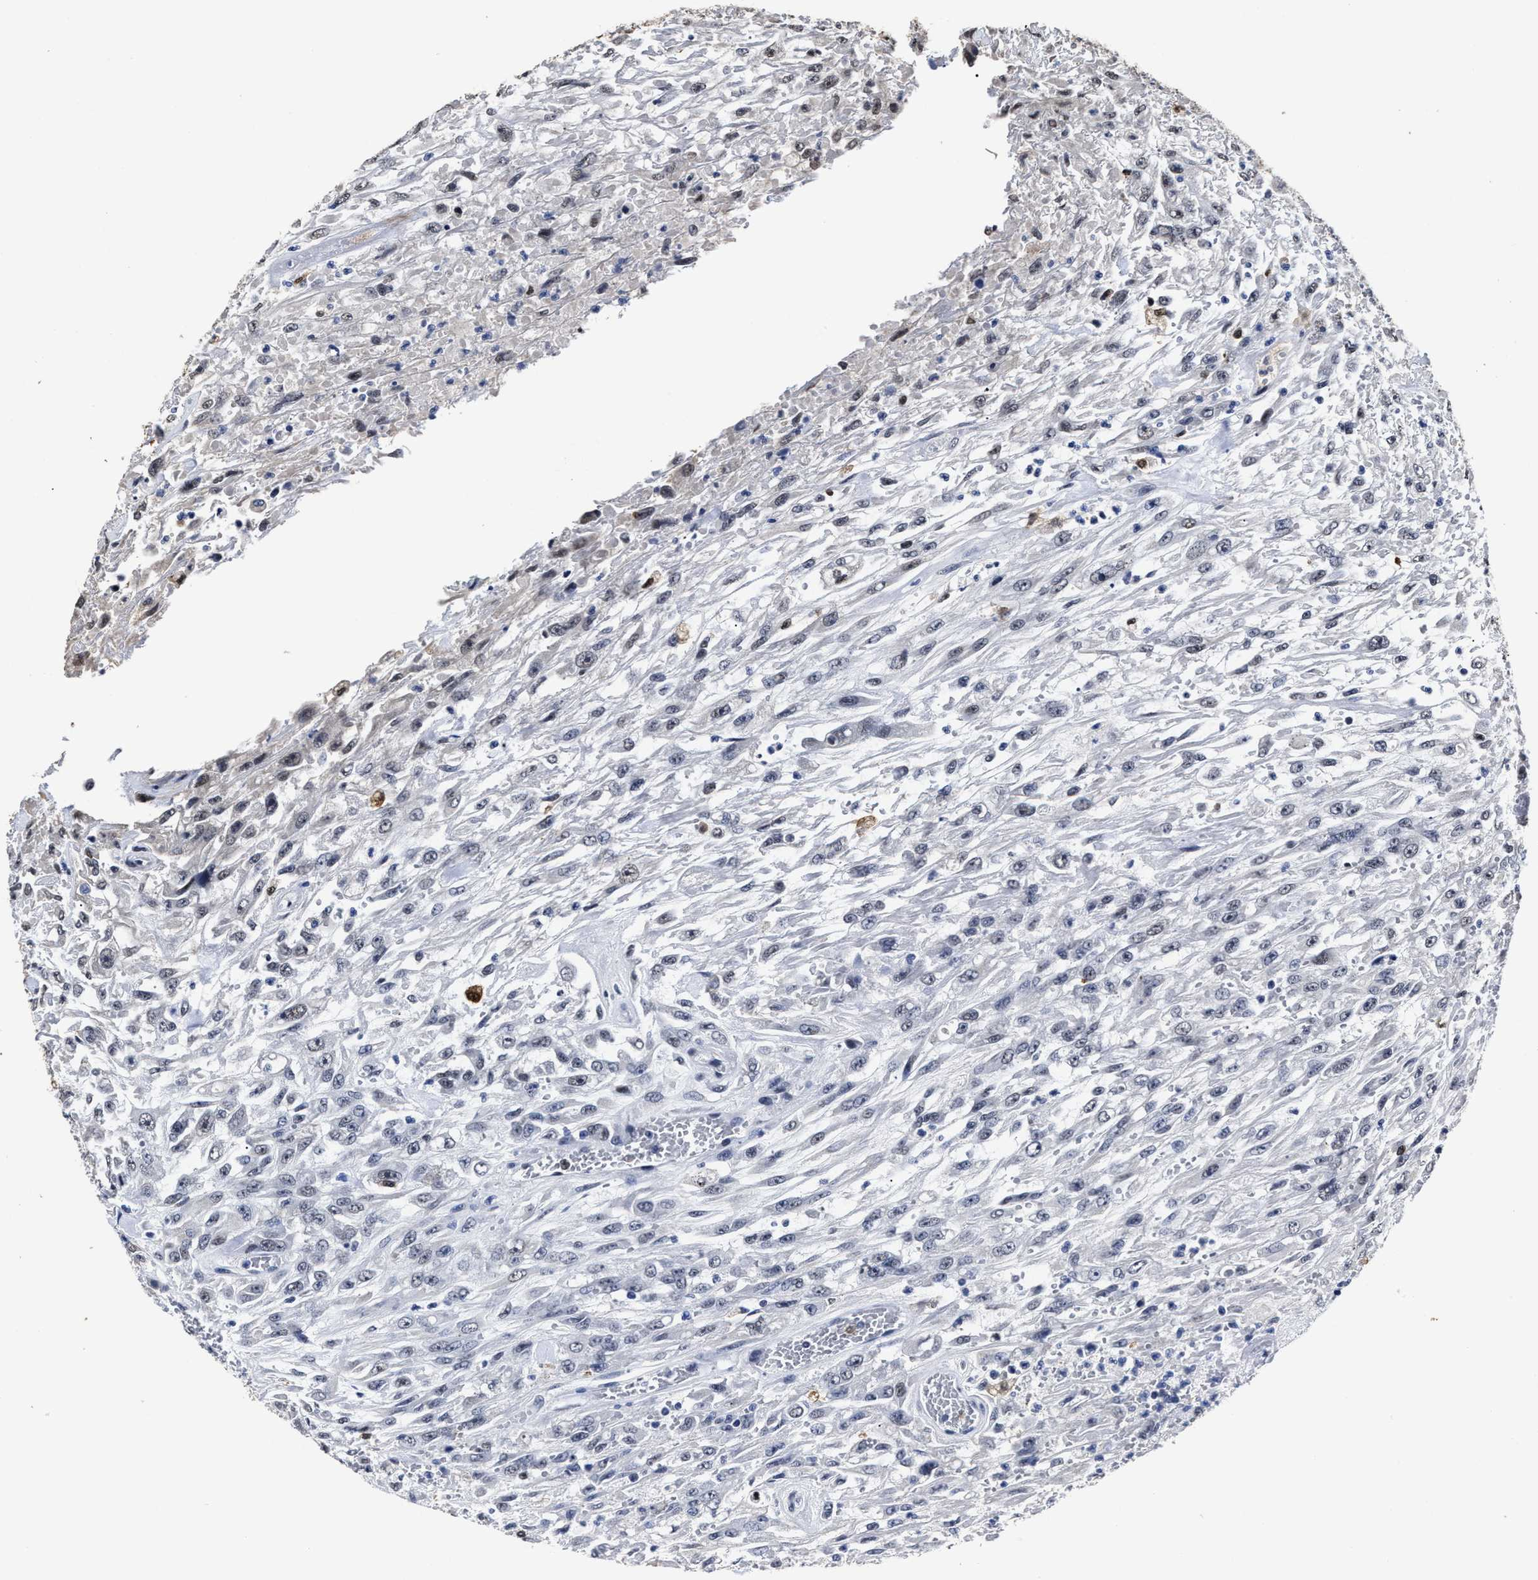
{"staining": {"intensity": "negative", "quantity": "none", "location": "none"}, "tissue": "urothelial cancer", "cell_type": "Tumor cells", "image_type": "cancer", "snomed": [{"axis": "morphology", "description": "Urothelial carcinoma, High grade"}, {"axis": "topography", "description": "Urinary bladder"}], "caption": "Tumor cells are negative for protein expression in human urothelial cancer. The staining is performed using DAB brown chromogen with nuclei counter-stained in using hematoxylin.", "gene": "PRPF4B", "patient": {"sex": "male", "age": 46}}